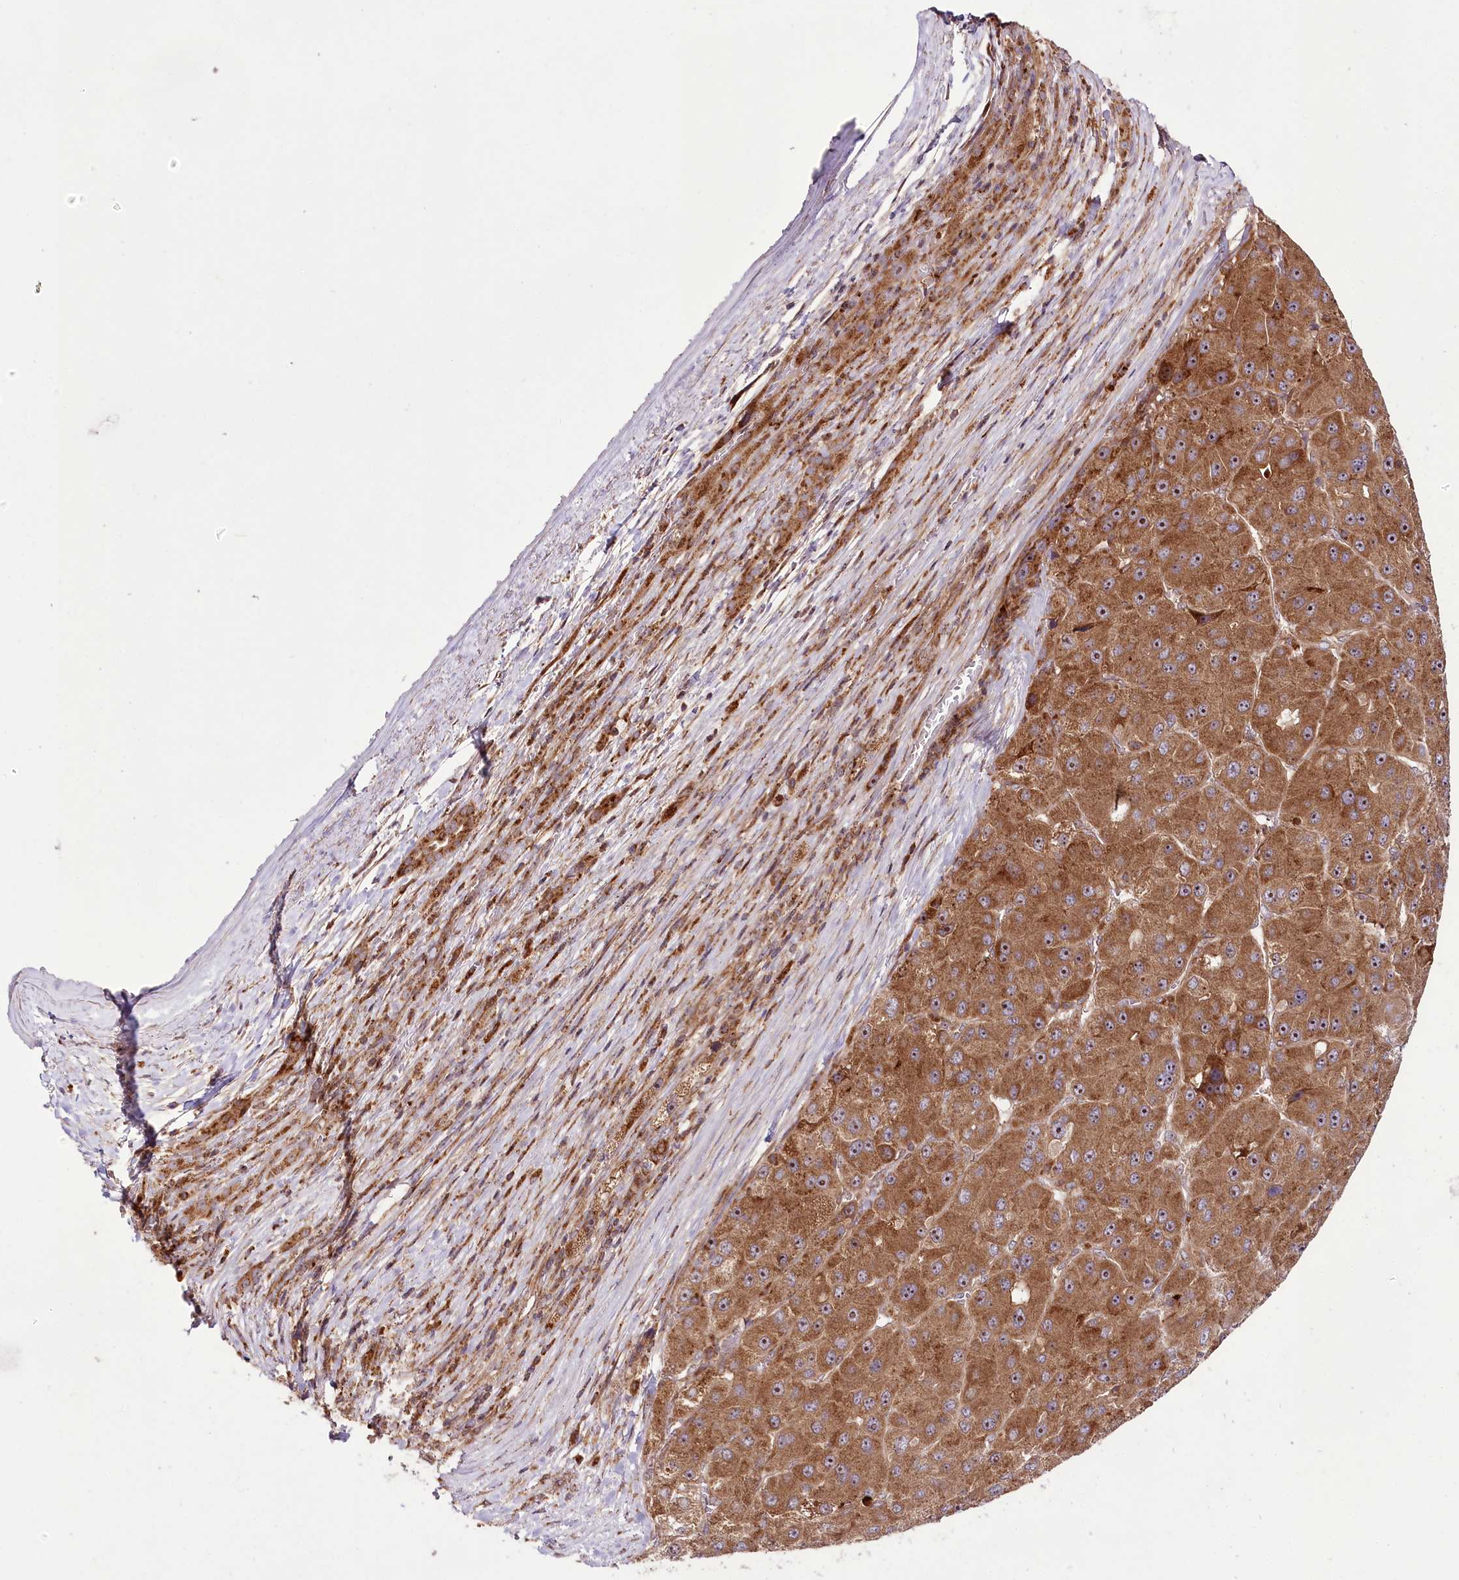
{"staining": {"intensity": "moderate", "quantity": ">75%", "location": "cytoplasmic/membranous,nuclear"}, "tissue": "liver cancer", "cell_type": "Tumor cells", "image_type": "cancer", "snomed": [{"axis": "morphology", "description": "Carcinoma, Hepatocellular, NOS"}, {"axis": "topography", "description": "Liver"}], "caption": "Immunohistochemistry (IHC) (DAB) staining of human liver cancer (hepatocellular carcinoma) demonstrates moderate cytoplasmic/membranous and nuclear protein expression in approximately >75% of tumor cells. The staining was performed using DAB, with brown indicating positive protein expression. Nuclei are stained blue with hematoxylin.", "gene": "RAB7A", "patient": {"sex": "female", "age": 73}}